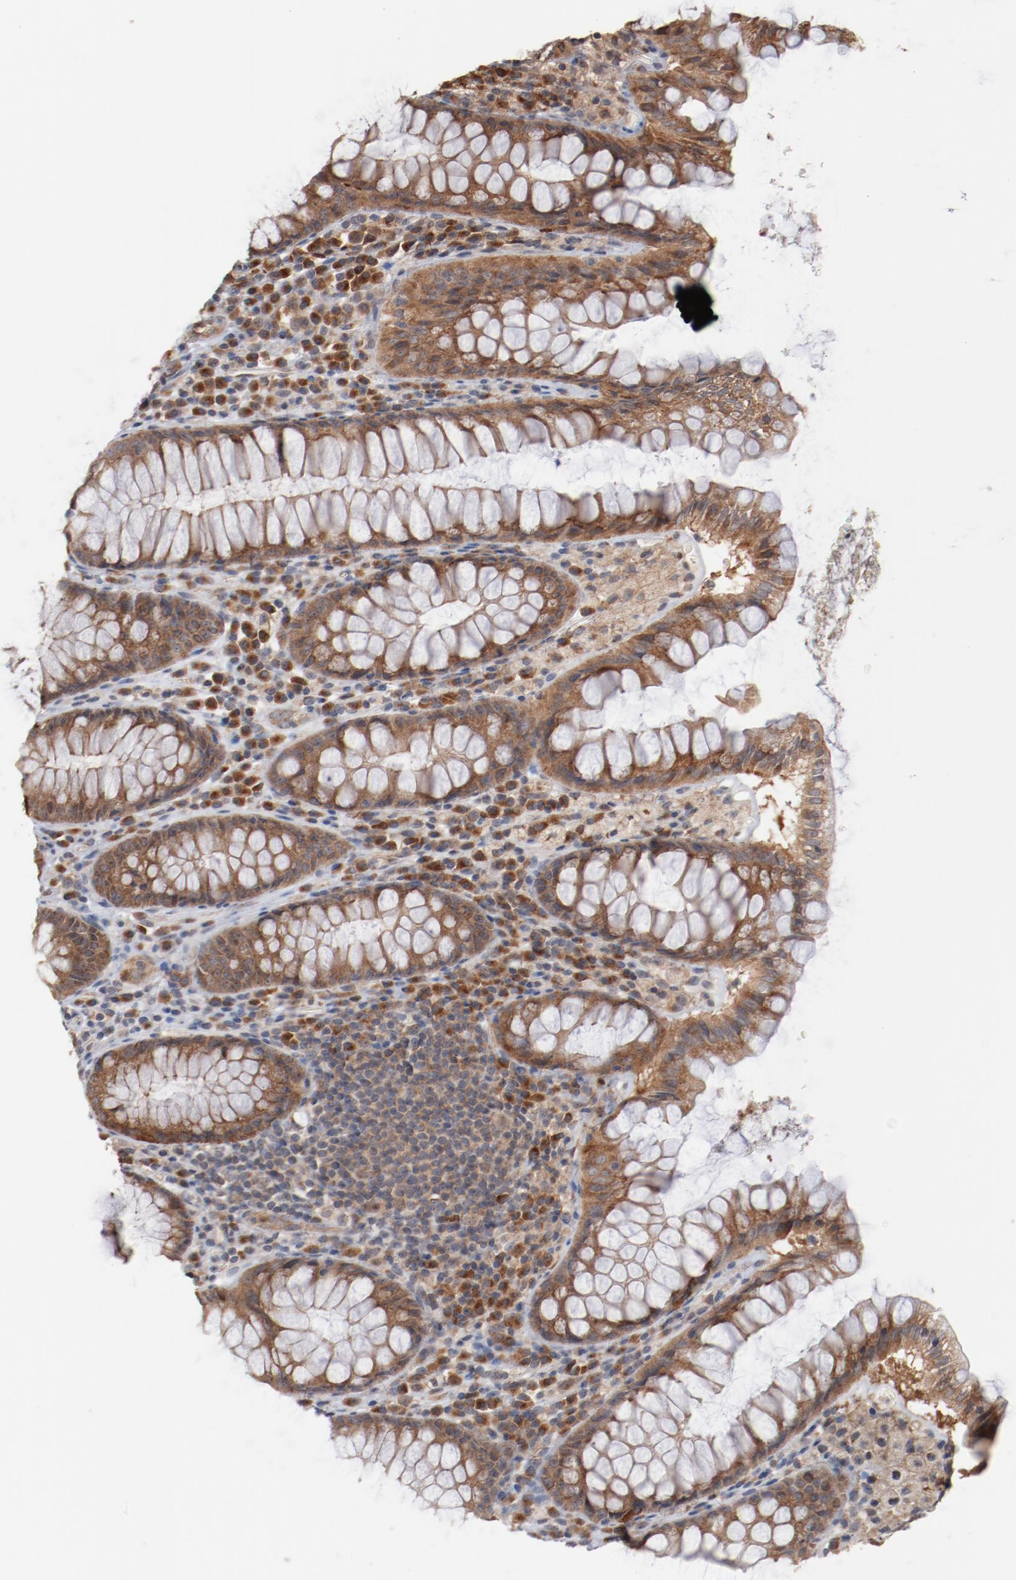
{"staining": {"intensity": "weak", "quantity": ">75%", "location": "cytoplasmic/membranous"}, "tissue": "colon", "cell_type": "Endothelial cells", "image_type": "normal", "snomed": [{"axis": "morphology", "description": "Normal tissue, NOS"}, {"axis": "topography", "description": "Colon"}], "caption": "Brown immunohistochemical staining in unremarkable colon reveals weak cytoplasmic/membranous staining in about >75% of endothelial cells. (brown staining indicates protein expression, while blue staining denotes nuclei).", "gene": "RNASE11", "patient": {"sex": "female", "age": 46}}